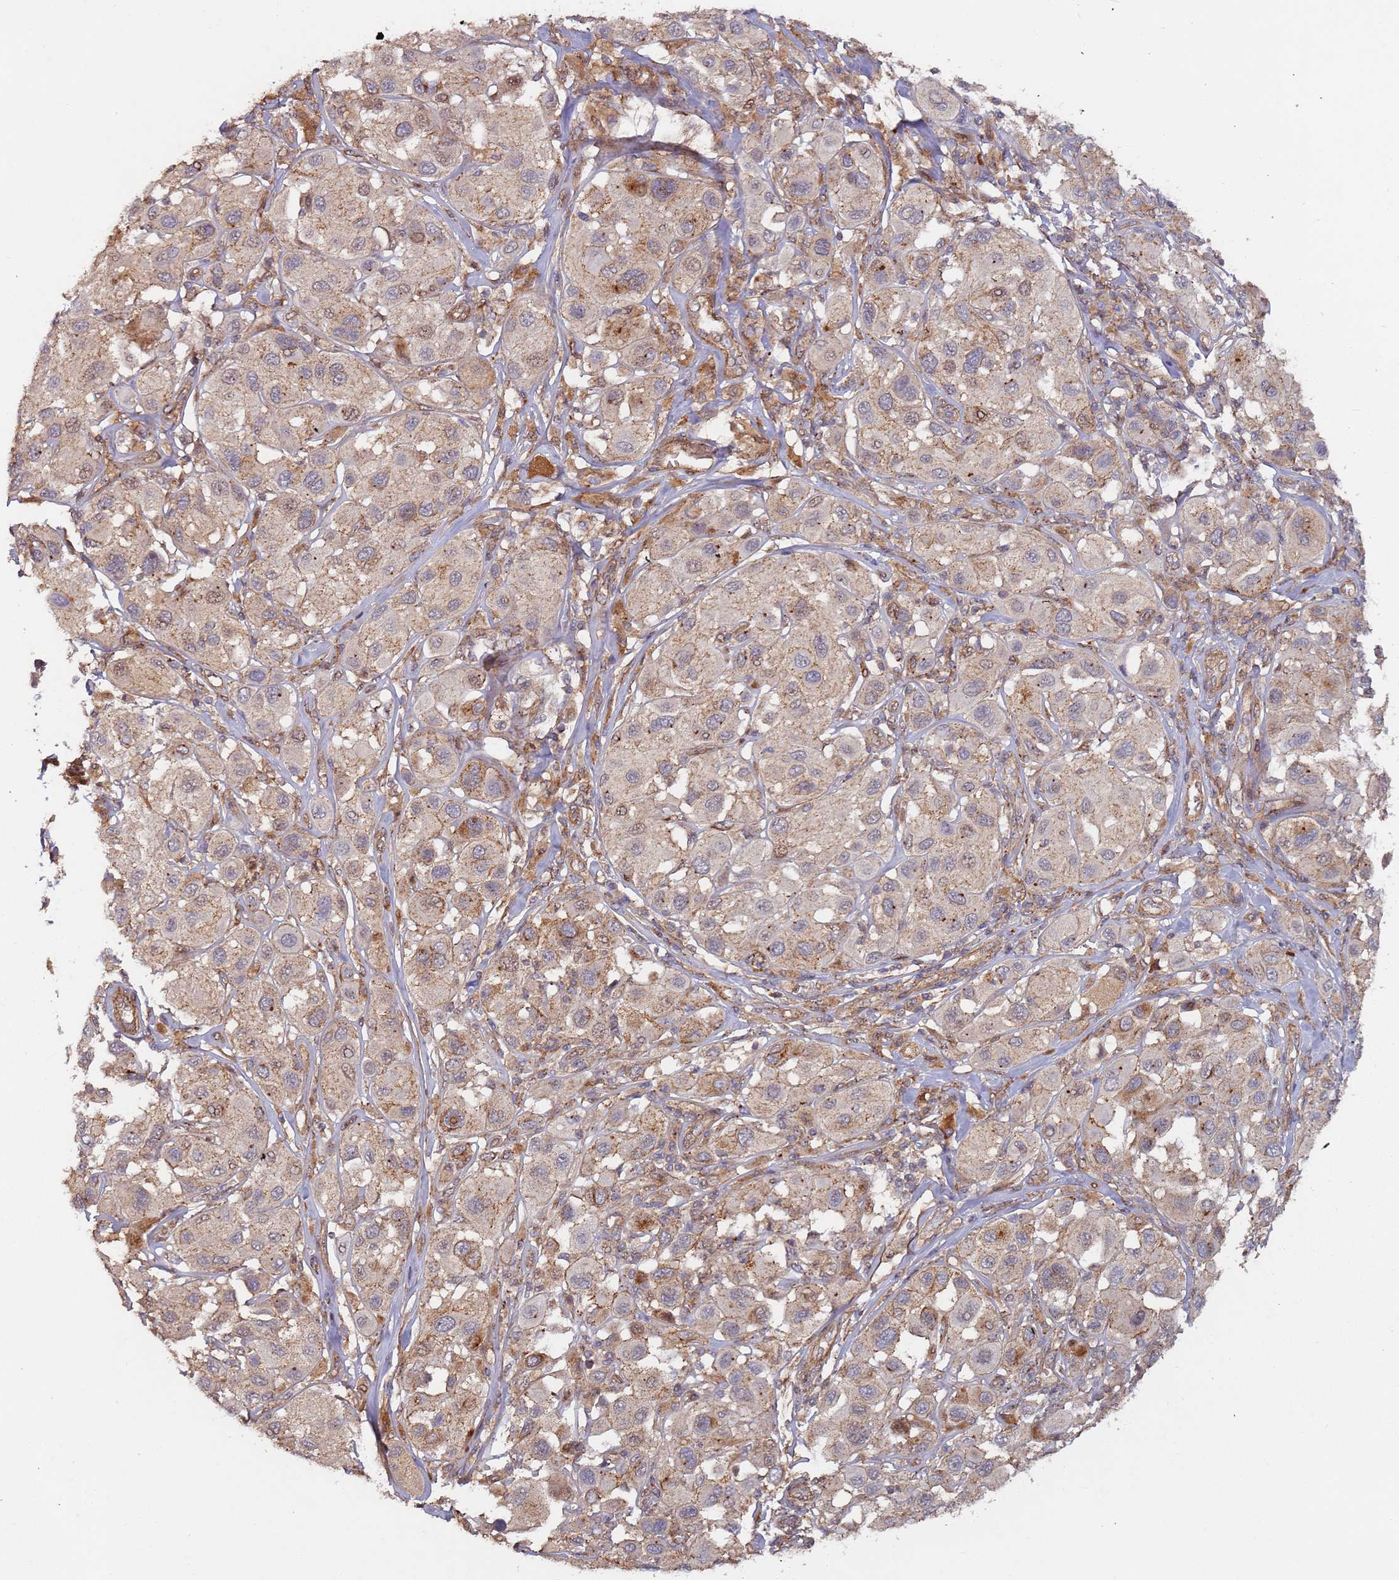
{"staining": {"intensity": "weak", "quantity": "25%-75%", "location": "cytoplasmic/membranous"}, "tissue": "melanoma", "cell_type": "Tumor cells", "image_type": "cancer", "snomed": [{"axis": "morphology", "description": "Malignant melanoma, Metastatic site"}, {"axis": "topography", "description": "Skin"}], "caption": "This micrograph reveals melanoma stained with immunohistochemistry (IHC) to label a protein in brown. The cytoplasmic/membranous of tumor cells show weak positivity for the protein. Nuclei are counter-stained blue.", "gene": "KANSL1L", "patient": {"sex": "male", "age": 41}}